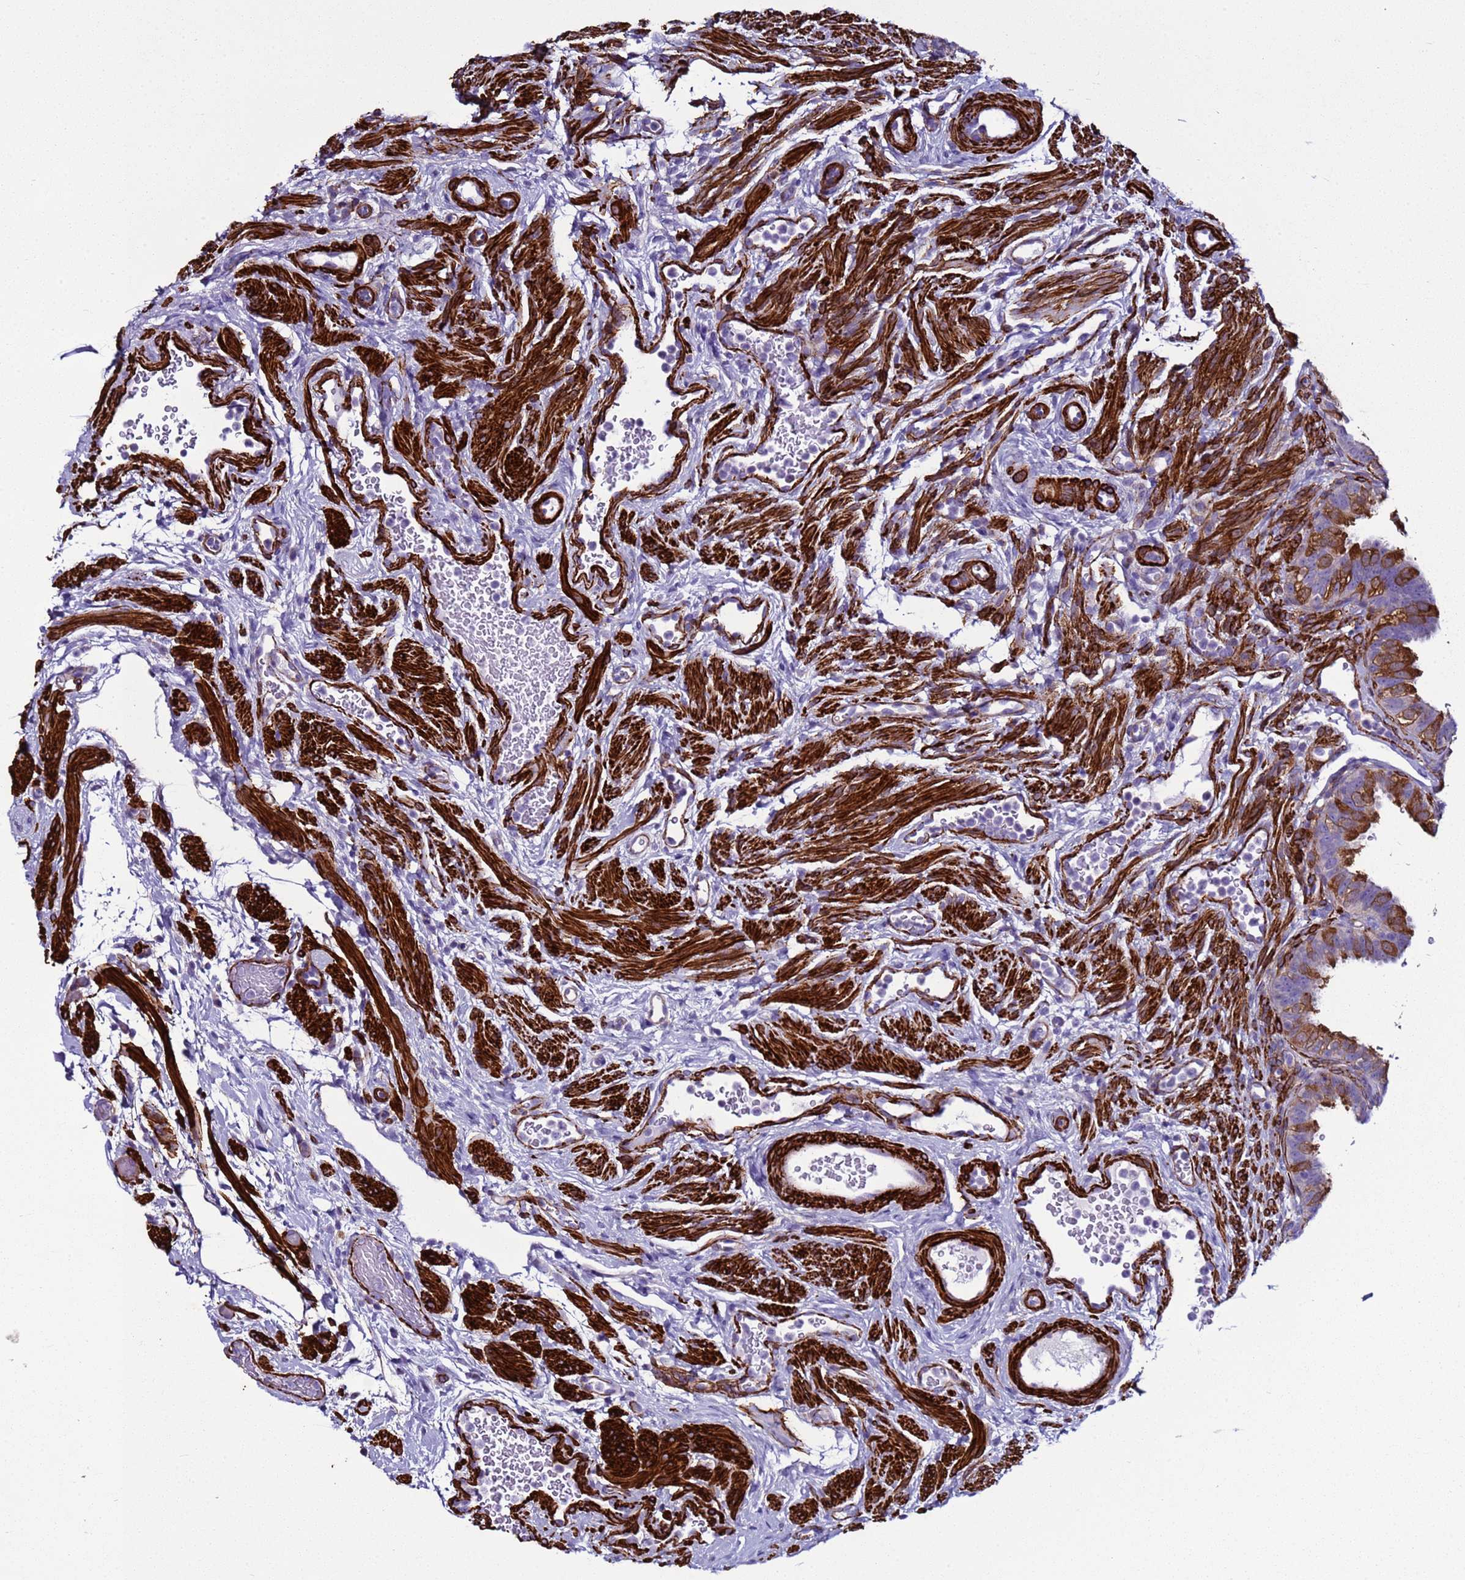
{"staining": {"intensity": "strong", "quantity": "25%-75%", "location": "cytoplasmic/membranous"}, "tissue": "fallopian tube", "cell_type": "Glandular cells", "image_type": "normal", "snomed": [{"axis": "morphology", "description": "Normal tissue, NOS"}, {"axis": "topography", "description": "Fallopian tube"}], "caption": "This micrograph exhibits normal fallopian tube stained with IHC to label a protein in brown. The cytoplasmic/membranous of glandular cells show strong positivity for the protein. Nuclei are counter-stained blue.", "gene": "RABL2A", "patient": {"sex": "female", "age": 41}}